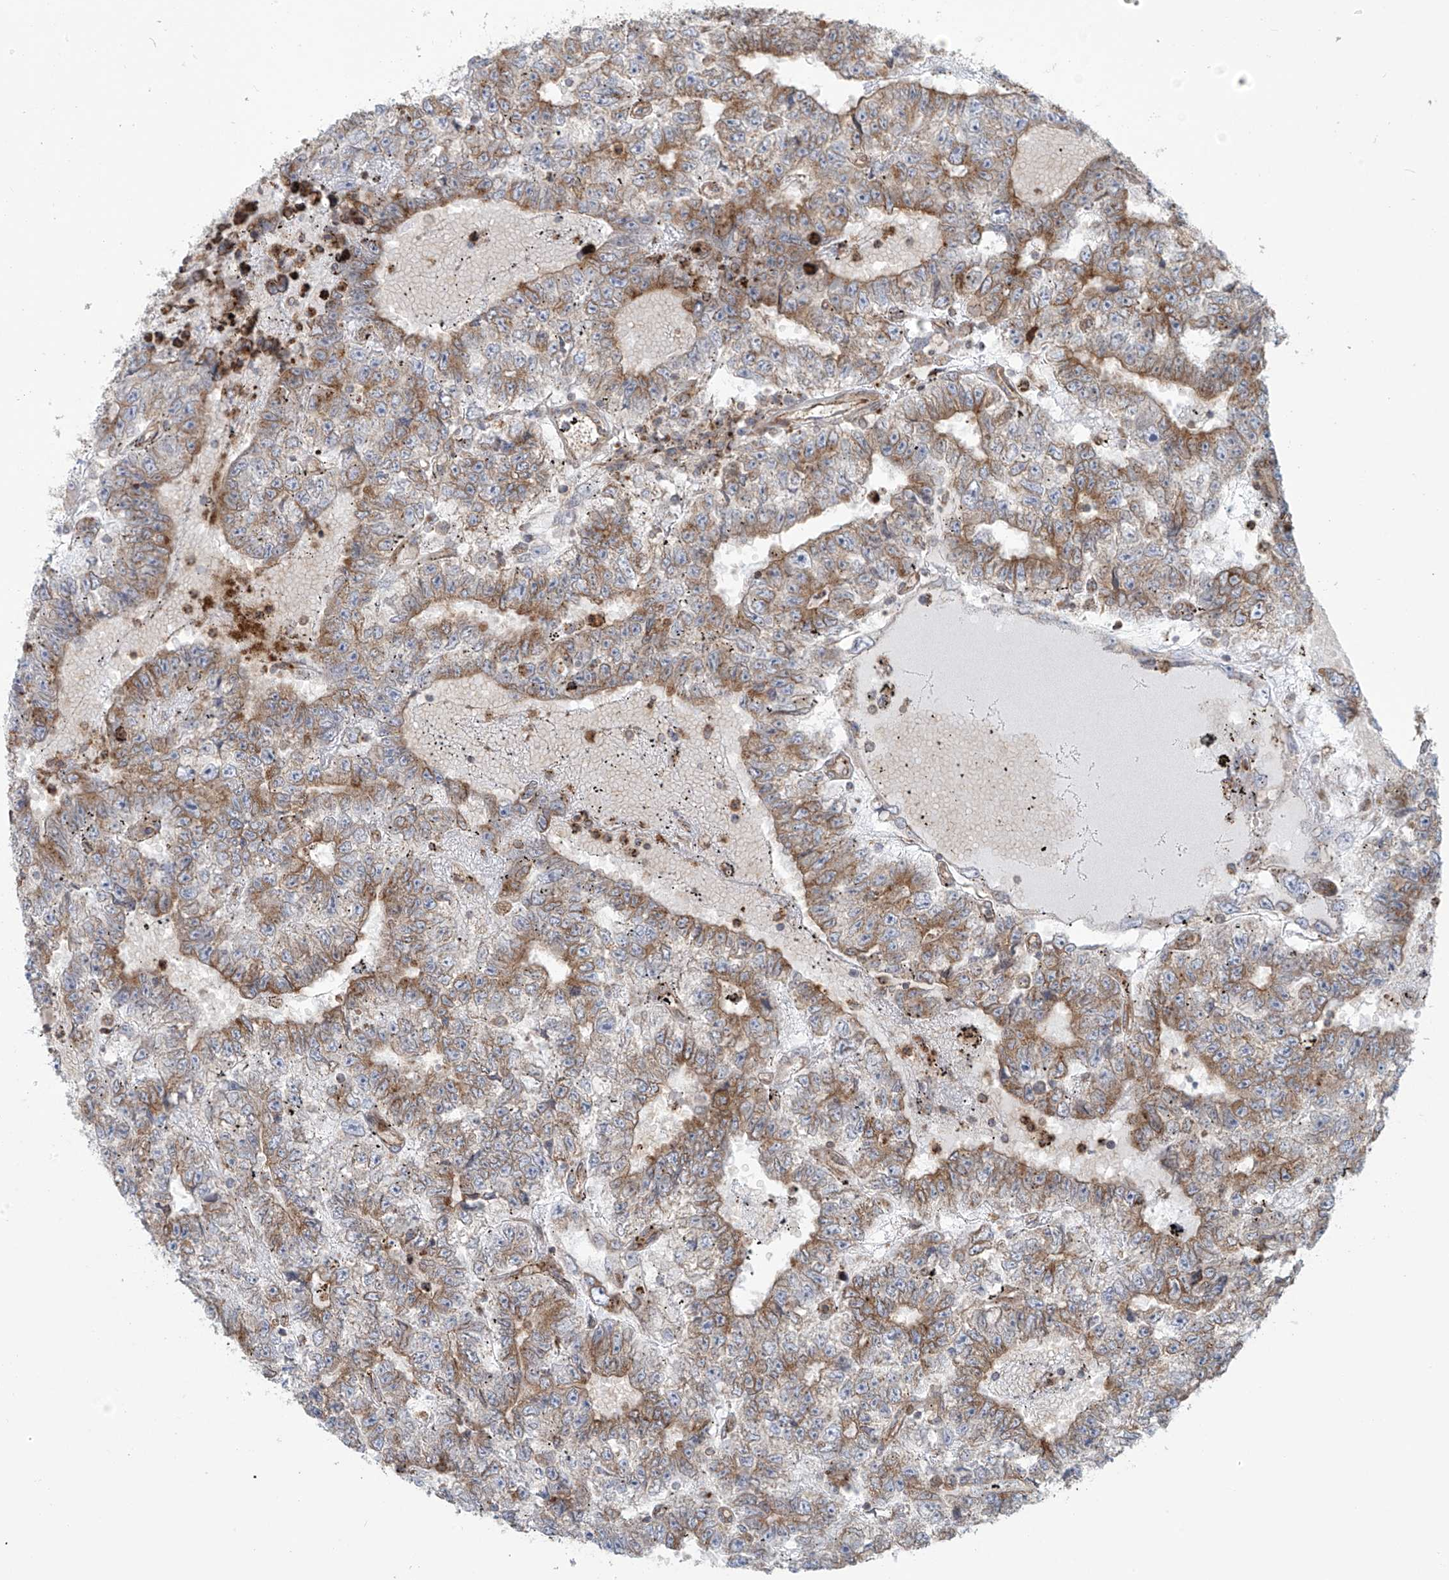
{"staining": {"intensity": "moderate", "quantity": "<25%", "location": "cytoplasmic/membranous"}, "tissue": "testis cancer", "cell_type": "Tumor cells", "image_type": "cancer", "snomed": [{"axis": "morphology", "description": "Carcinoma, Embryonal, NOS"}, {"axis": "topography", "description": "Testis"}], "caption": "This image demonstrates IHC staining of embryonal carcinoma (testis), with low moderate cytoplasmic/membranous positivity in approximately <25% of tumor cells.", "gene": "LZTS3", "patient": {"sex": "male", "age": 25}}